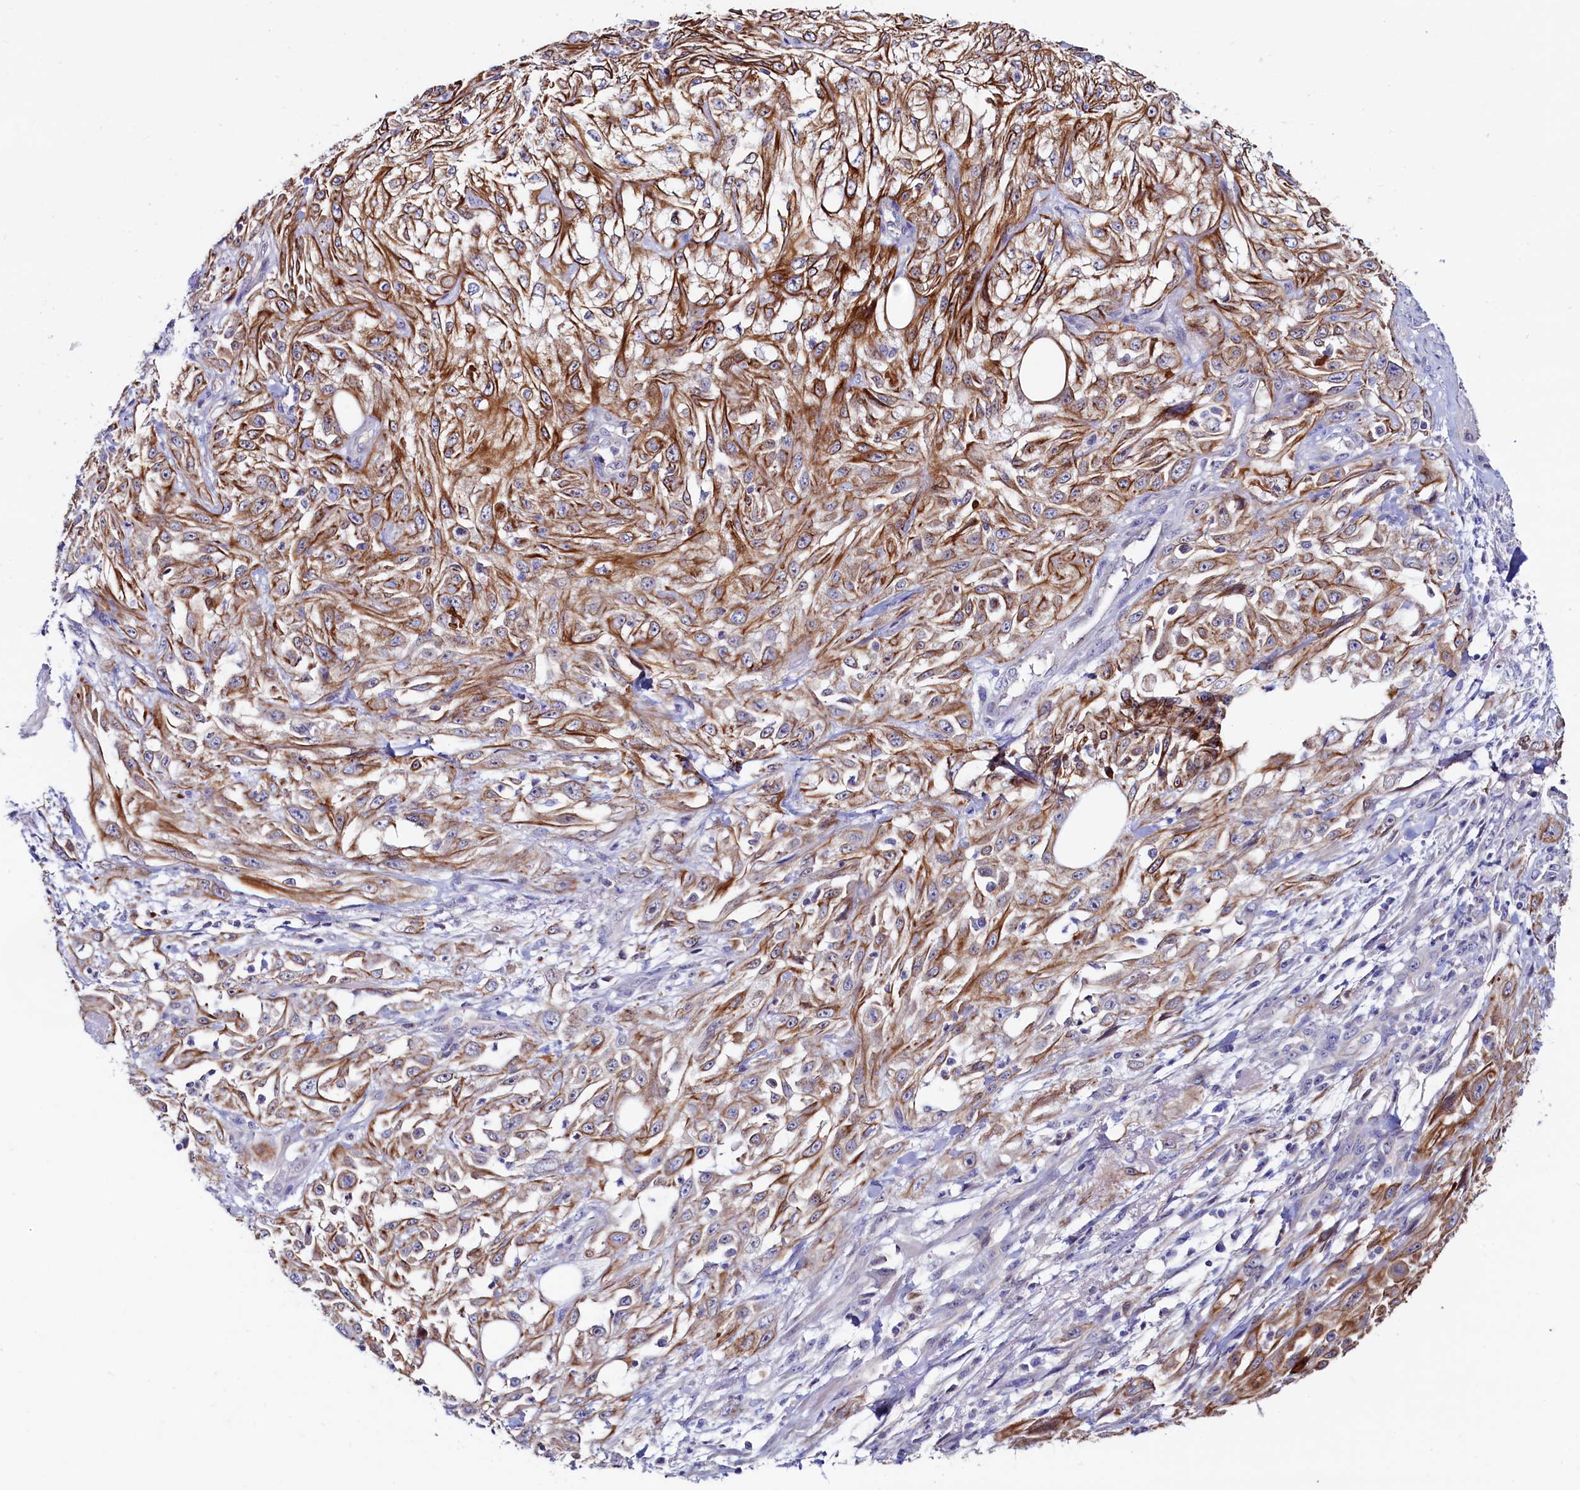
{"staining": {"intensity": "moderate", "quantity": ">75%", "location": "cytoplasmic/membranous"}, "tissue": "skin cancer", "cell_type": "Tumor cells", "image_type": "cancer", "snomed": [{"axis": "morphology", "description": "Squamous cell carcinoma, NOS"}, {"axis": "morphology", "description": "Squamous cell carcinoma, metastatic, NOS"}, {"axis": "topography", "description": "Skin"}, {"axis": "topography", "description": "Lymph node"}], "caption": "The immunohistochemical stain labels moderate cytoplasmic/membranous staining in tumor cells of skin cancer tissue. Immunohistochemistry stains the protein of interest in brown and the nuclei are stained blue.", "gene": "ASTE1", "patient": {"sex": "male", "age": 75}}